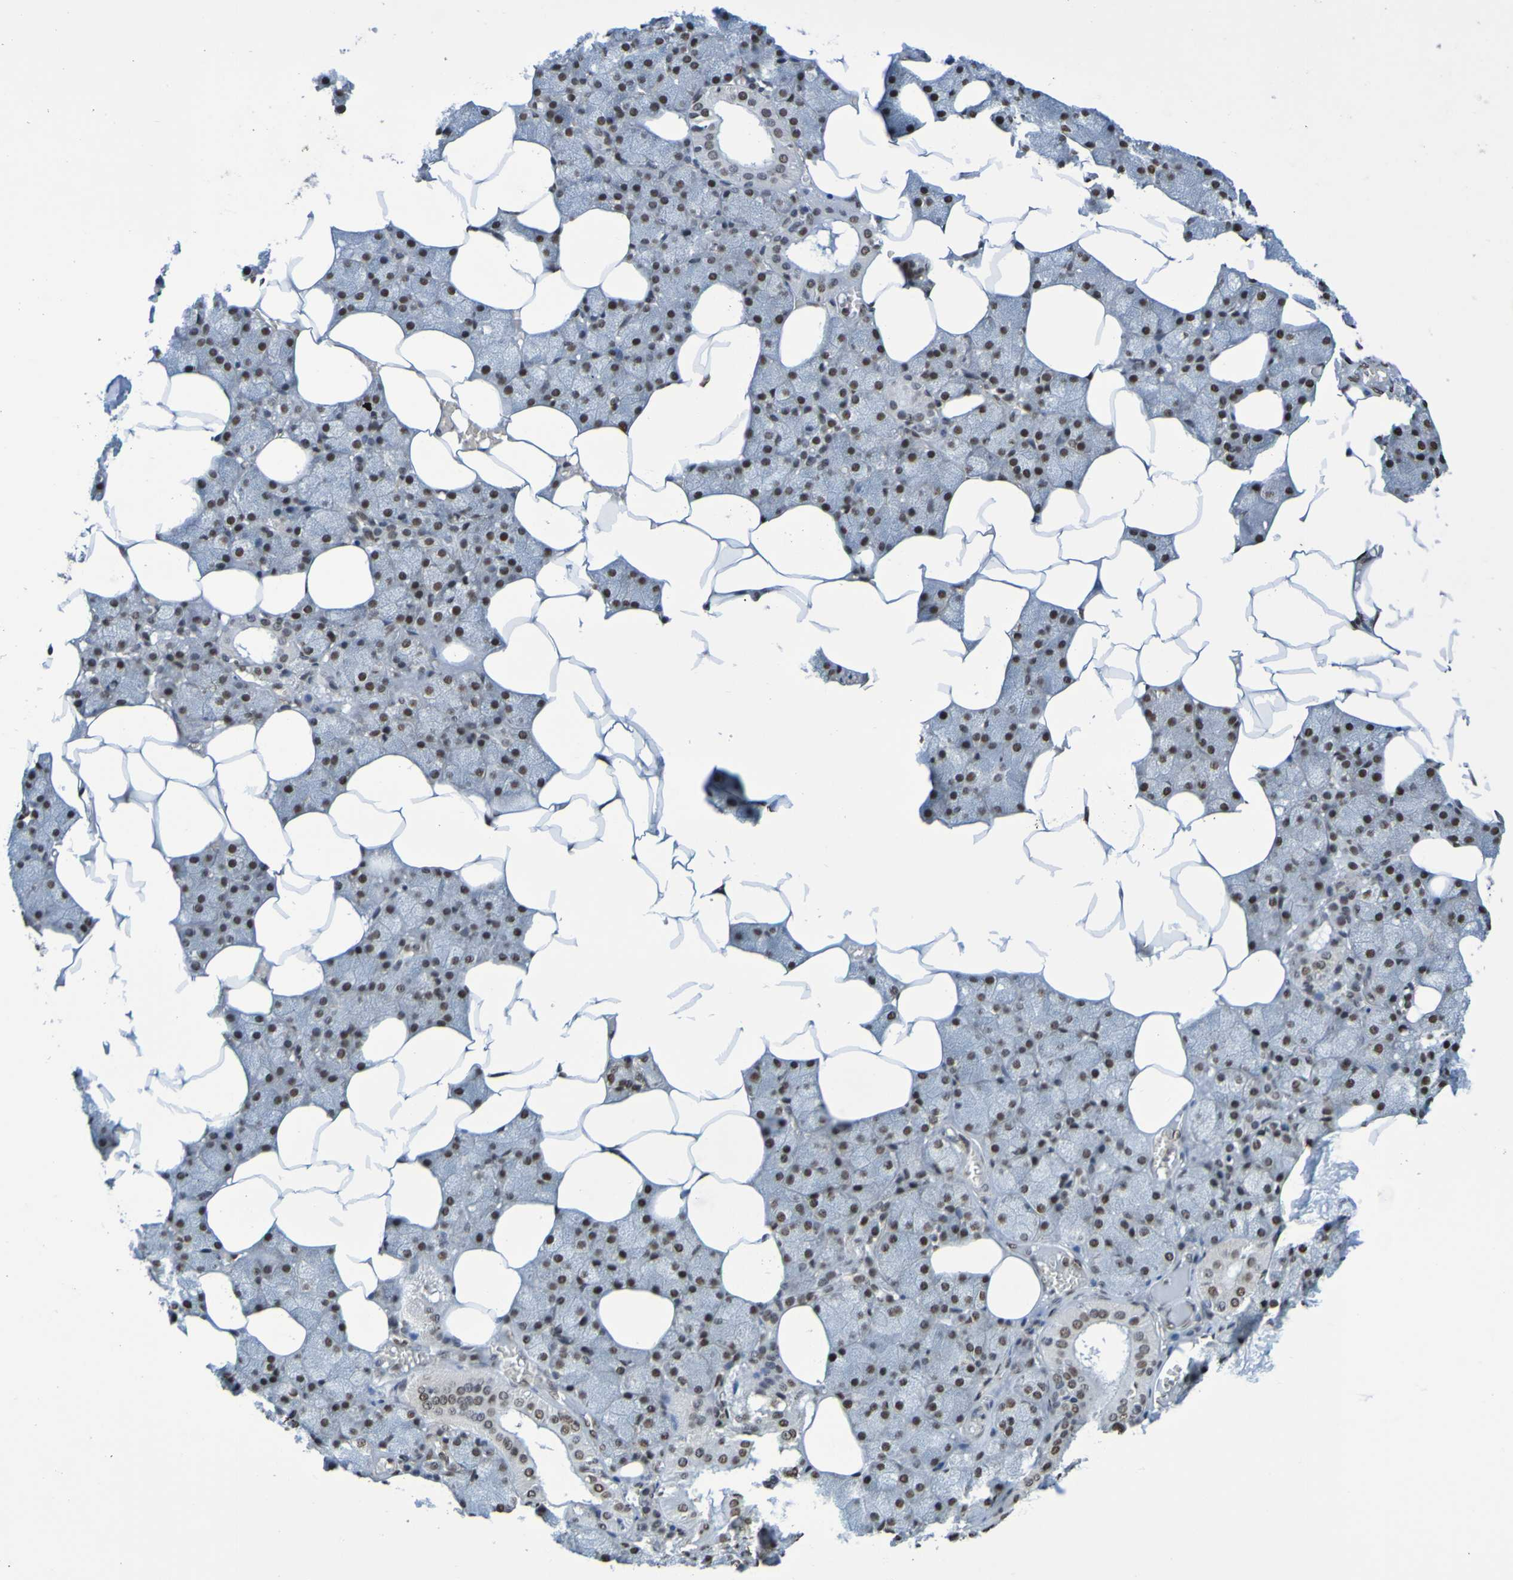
{"staining": {"intensity": "strong", "quantity": ">75%", "location": "nuclear"}, "tissue": "salivary gland", "cell_type": "Glandular cells", "image_type": "normal", "snomed": [{"axis": "morphology", "description": "Normal tissue, NOS"}, {"axis": "topography", "description": "Salivary gland"}], "caption": "Benign salivary gland was stained to show a protein in brown. There is high levels of strong nuclear staining in approximately >75% of glandular cells. Nuclei are stained in blue.", "gene": "HDAC2", "patient": {"sex": "male", "age": 62}}